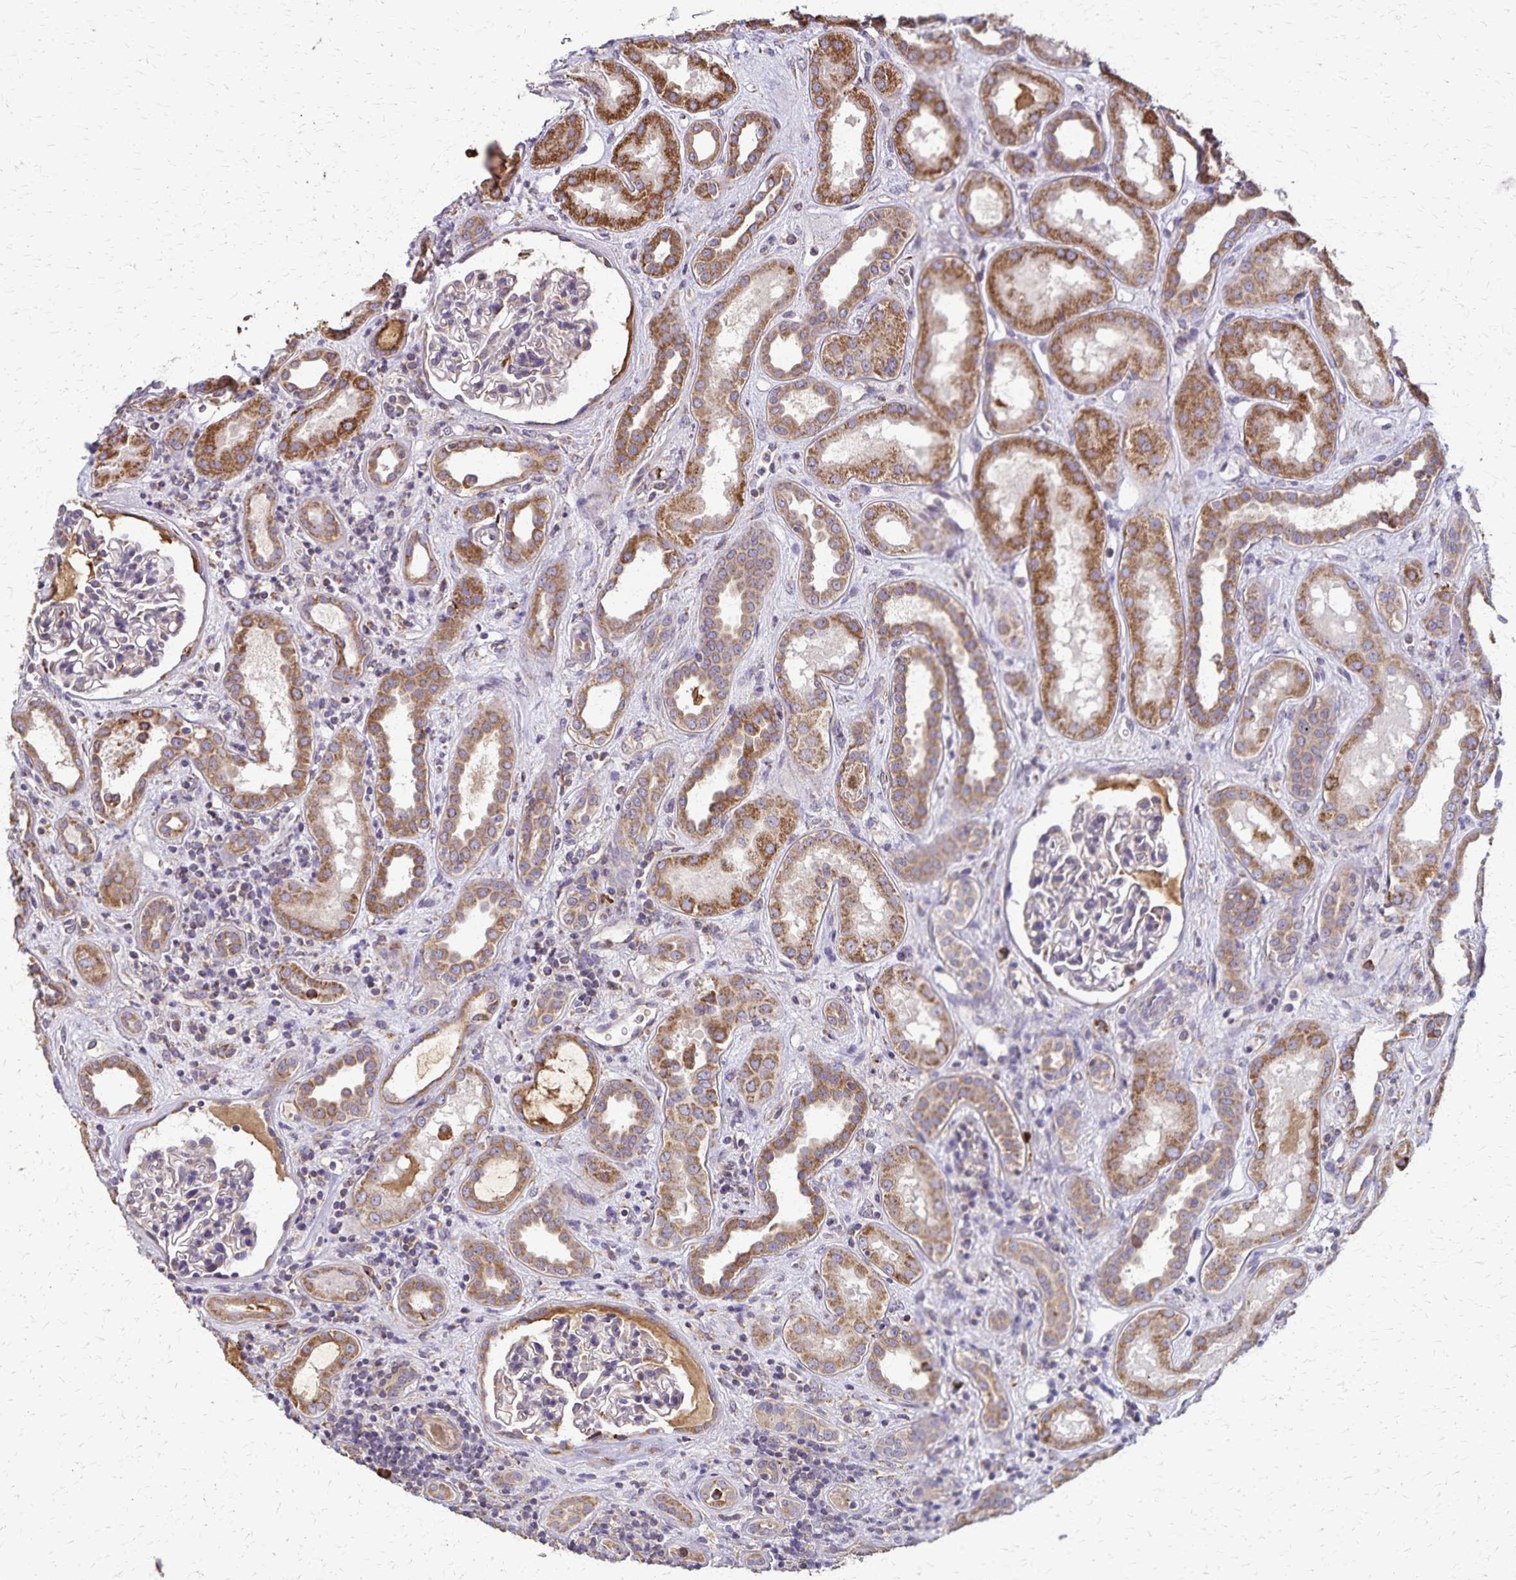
{"staining": {"intensity": "moderate", "quantity": "<25%", "location": "cytoplasmic/membranous"}, "tissue": "kidney", "cell_type": "Cells in glomeruli", "image_type": "normal", "snomed": [{"axis": "morphology", "description": "Normal tissue, NOS"}, {"axis": "topography", "description": "Kidney"}], "caption": "Immunohistochemical staining of normal kidney reveals moderate cytoplasmic/membranous protein positivity in about <25% of cells in glomeruli.", "gene": "RNF10", "patient": {"sex": "male", "age": 59}}